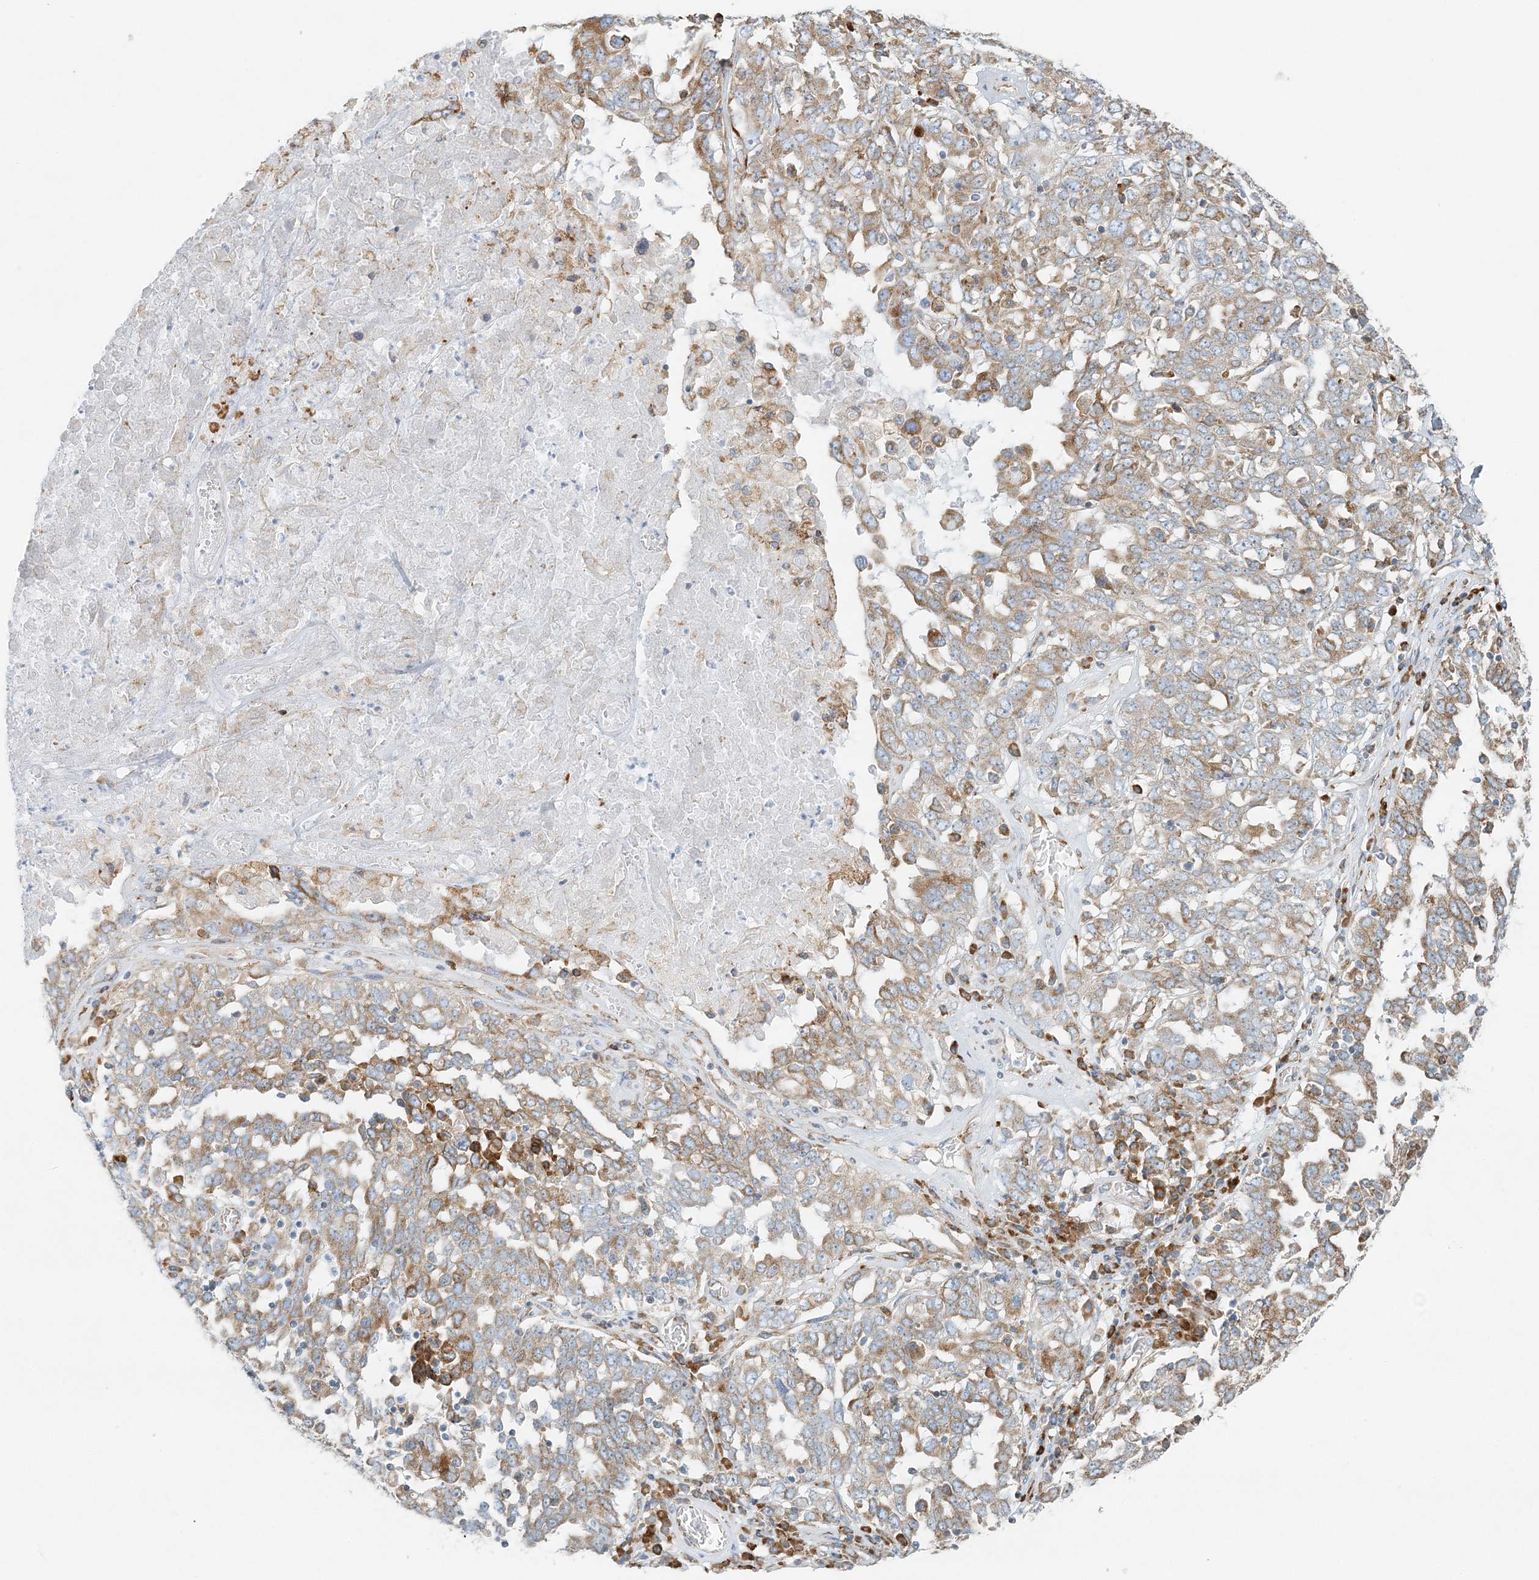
{"staining": {"intensity": "moderate", "quantity": ">75%", "location": "cytoplasmic/membranous"}, "tissue": "ovarian cancer", "cell_type": "Tumor cells", "image_type": "cancer", "snomed": [{"axis": "morphology", "description": "Carcinoma, endometroid"}, {"axis": "topography", "description": "Ovary"}], "caption": "Immunohistochemical staining of human ovarian cancer (endometroid carcinoma) demonstrates medium levels of moderate cytoplasmic/membranous positivity in about >75% of tumor cells. (DAB (3,3'-diaminobenzidine) = brown stain, brightfield microscopy at high magnification).", "gene": "STK11IP", "patient": {"sex": "female", "age": 62}}